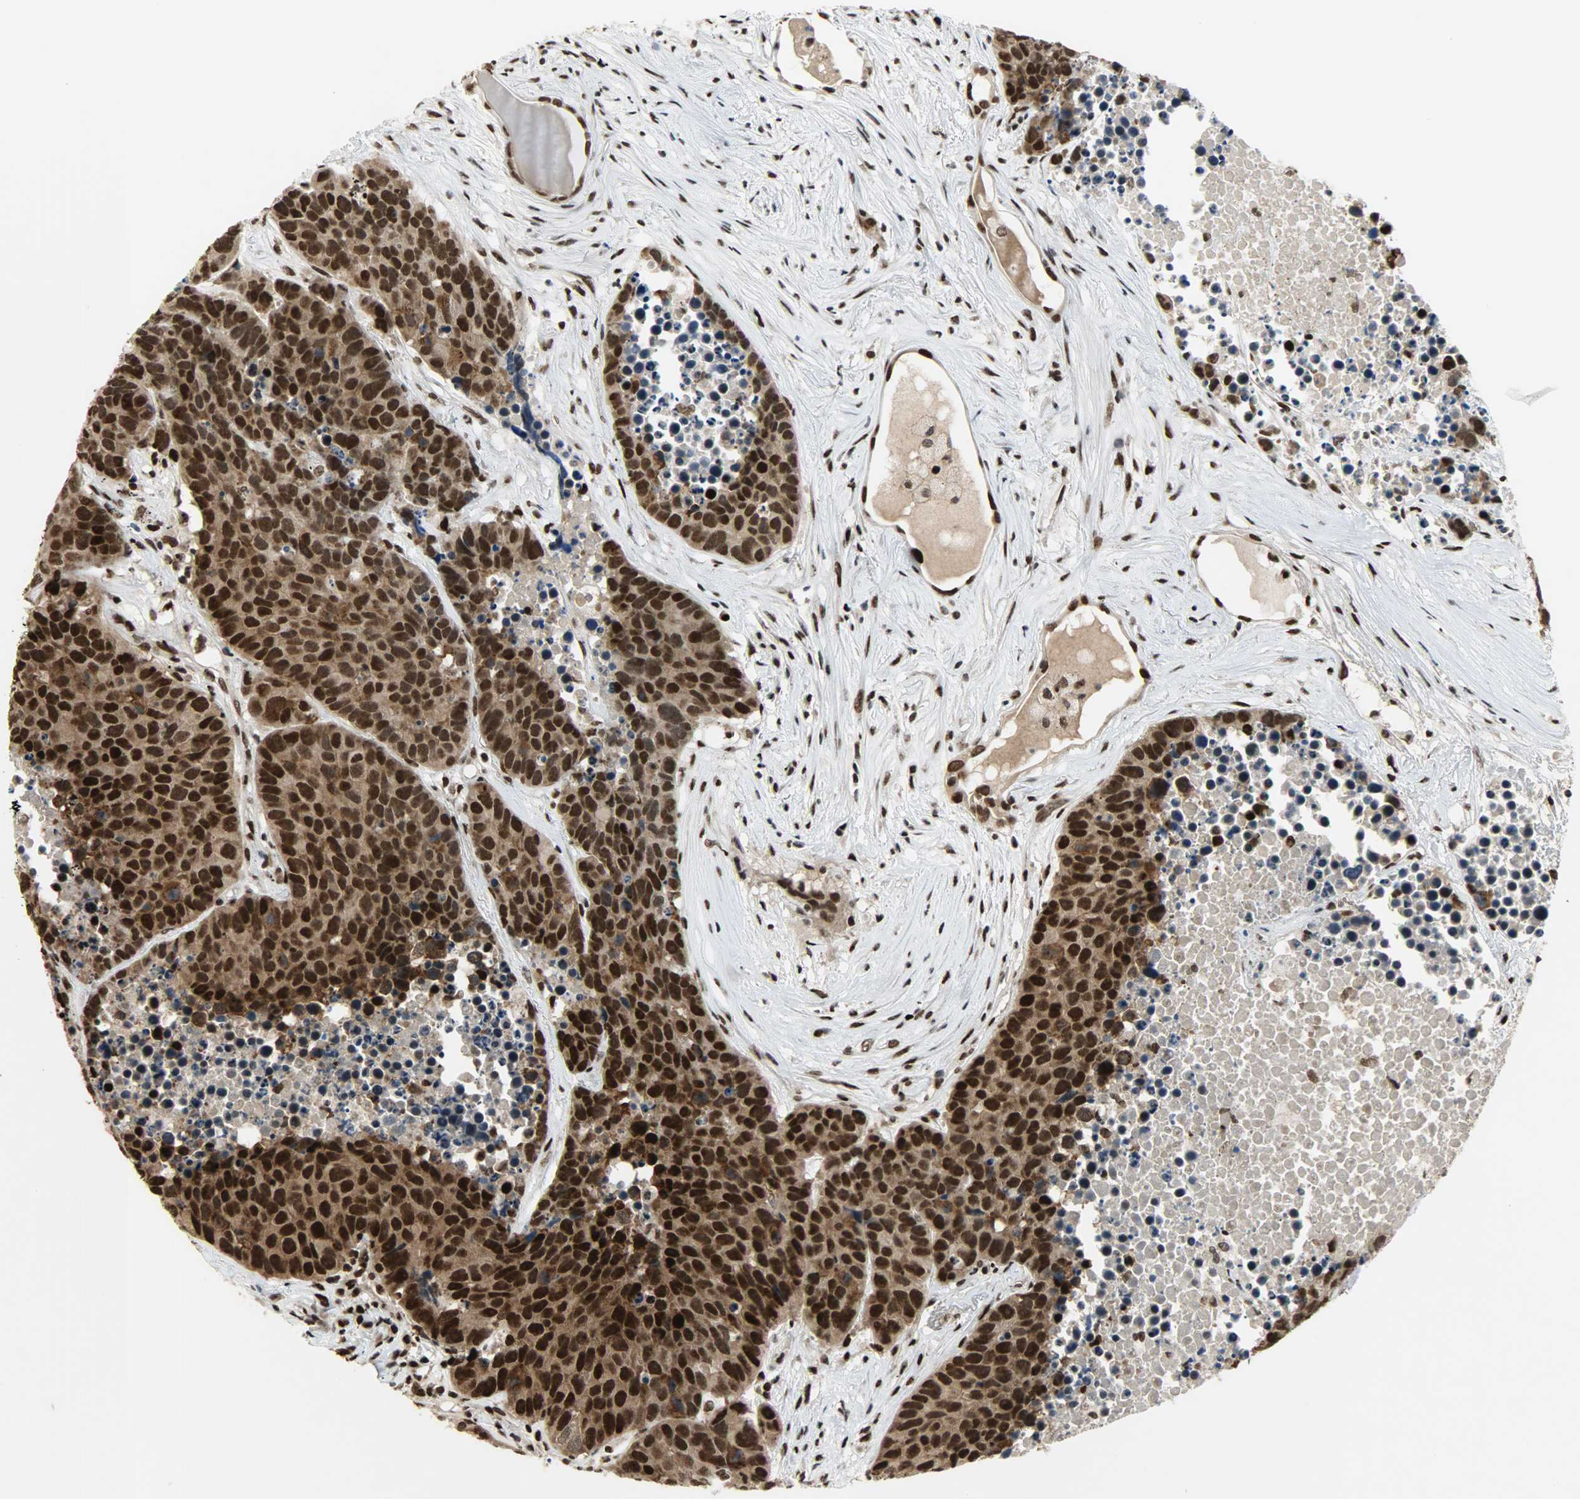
{"staining": {"intensity": "strong", "quantity": ">75%", "location": "cytoplasmic/membranous,nuclear"}, "tissue": "carcinoid", "cell_type": "Tumor cells", "image_type": "cancer", "snomed": [{"axis": "morphology", "description": "Carcinoid, malignant, NOS"}, {"axis": "topography", "description": "Lung"}], "caption": "Human malignant carcinoid stained with a brown dye demonstrates strong cytoplasmic/membranous and nuclear positive staining in about >75% of tumor cells.", "gene": "SNAI1", "patient": {"sex": "male", "age": 60}}